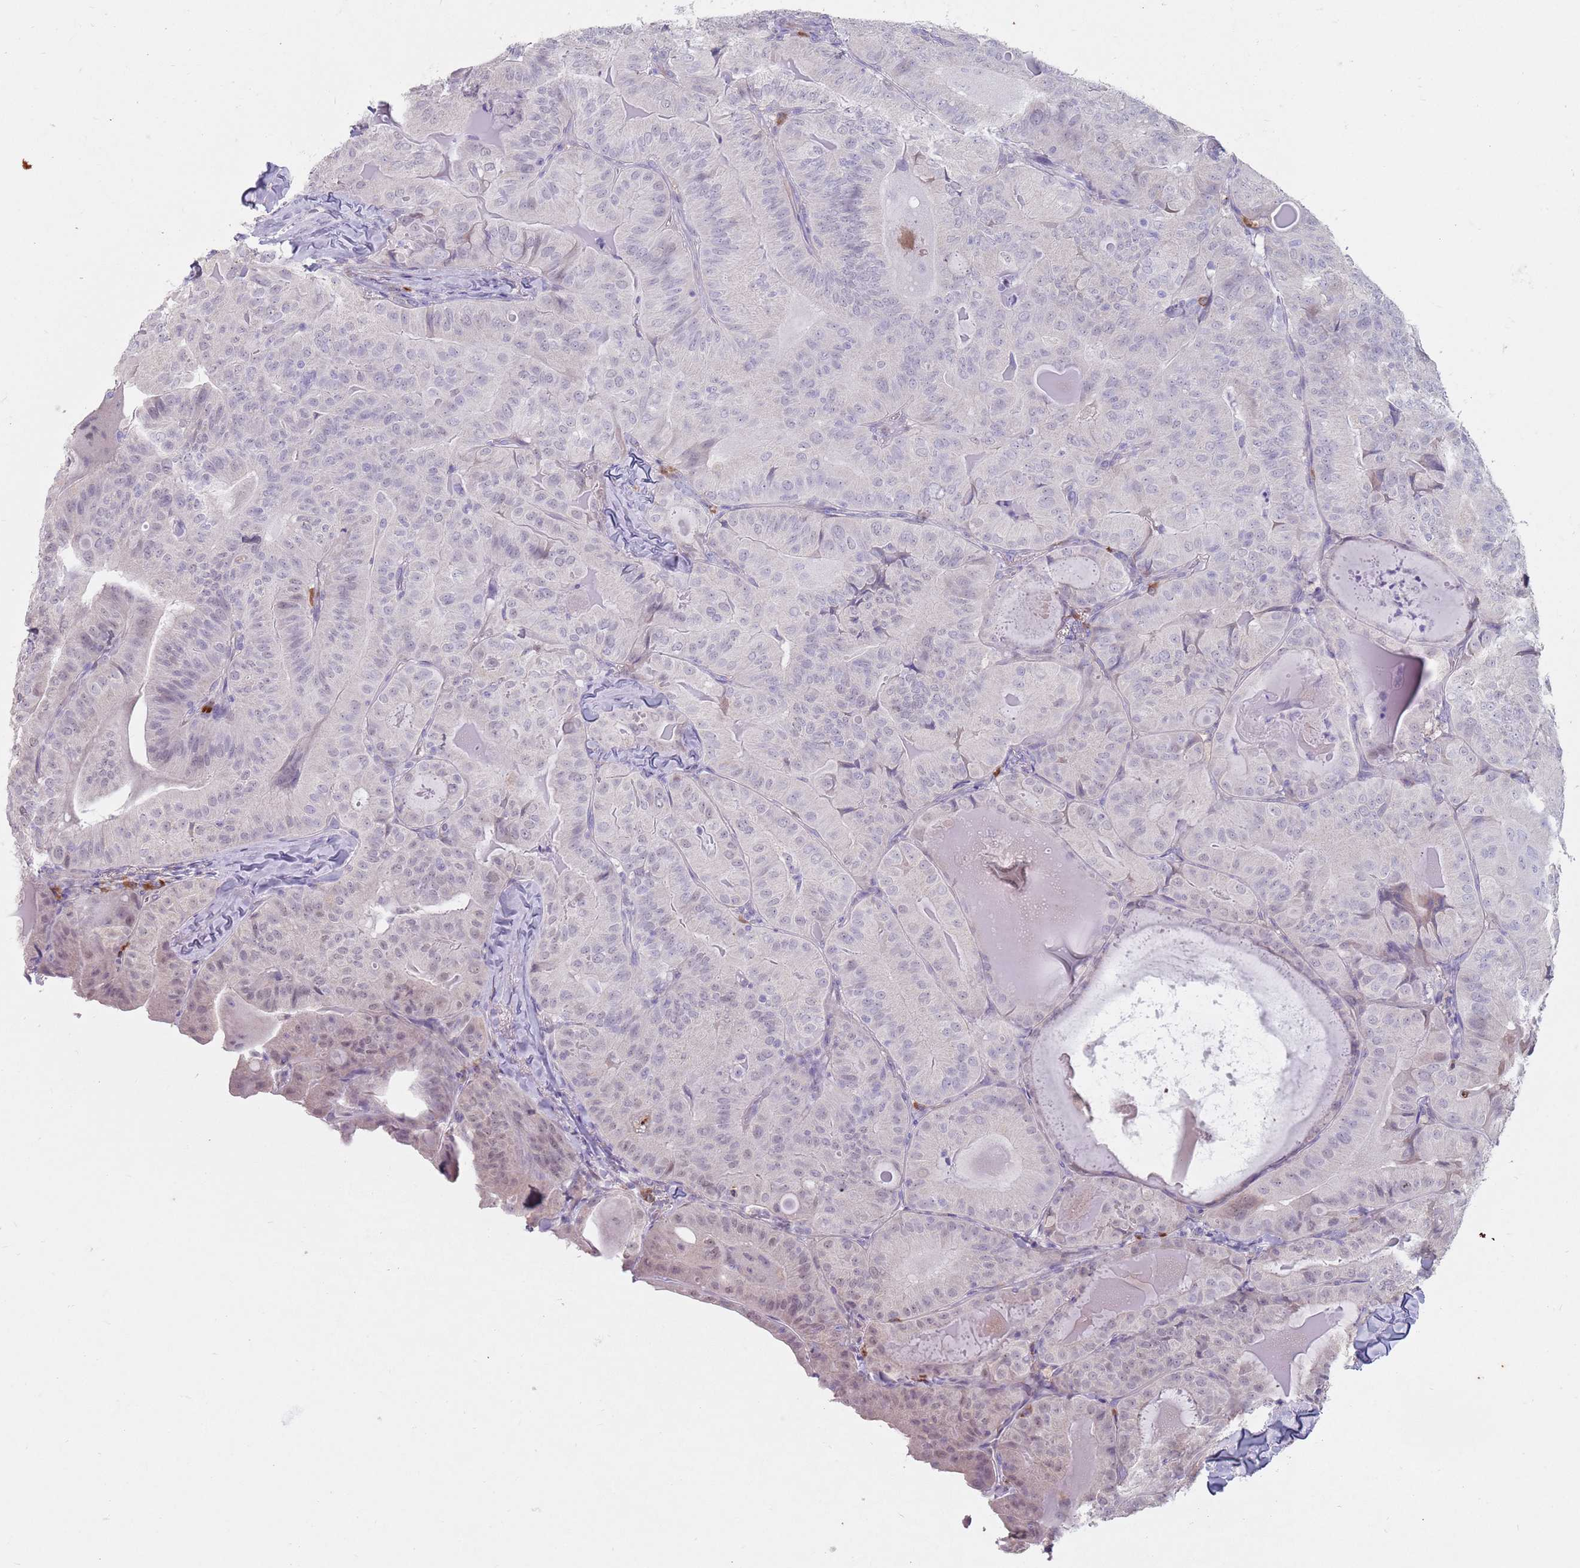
{"staining": {"intensity": "negative", "quantity": "none", "location": "none"}, "tissue": "thyroid cancer", "cell_type": "Tumor cells", "image_type": "cancer", "snomed": [{"axis": "morphology", "description": "Papillary adenocarcinoma, NOS"}, {"axis": "topography", "description": "Thyroid gland"}], "caption": "Immunohistochemistry micrograph of neoplastic tissue: papillary adenocarcinoma (thyroid) stained with DAB demonstrates no significant protein positivity in tumor cells. Nuclei are stained in blue.", "gene": "DXO", "patient": {"sex": "female", "age": 68}}